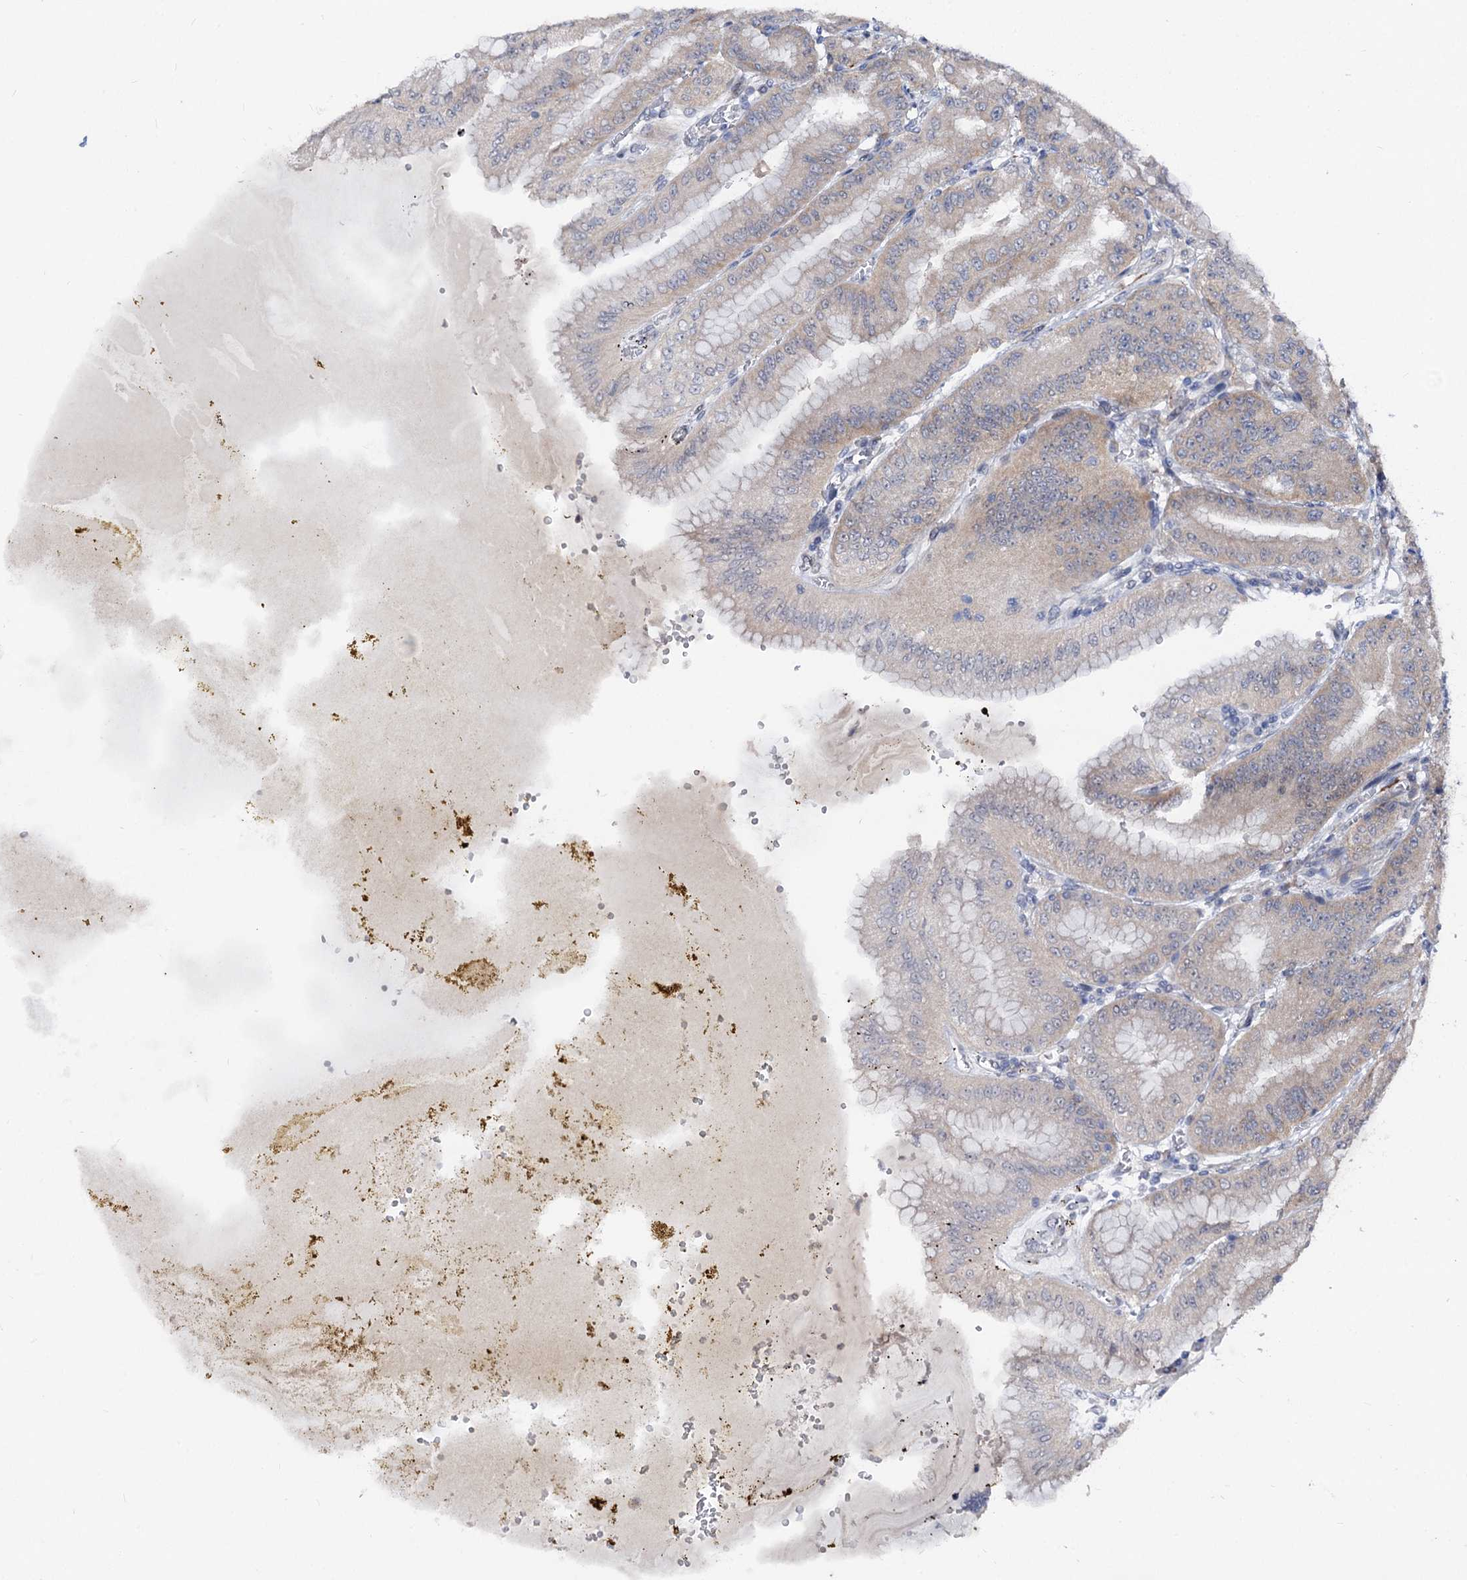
{"staining": {"intensity": "weak", "quantity": "25%-75%", "location": "cytoplasmic/membranous,nuclear"}, "tissue": "stomach", "cell_type": "Glandular cells", "image_type": "normal", "snomed": [{"axis": "morphology", "description": "Normal tissue, NOS"}, {"axis": "topography", "description": "Stomach, upper"}, {"axis": "topography", "description": "Stomach, lower"}], "caption": "Immunohistochemistry (IHC) image of normal stomach: stomach stained using immunohistochemistry reveals low levels of weak protein expression localized specifically in the cytoplasmic/membranous,nuclear of glandular cells, appearing as a cytoplasmic/membranous,nuclear brown color.", "gene": "CAPRIN2", "patient": {"sex": "male", "age": 71}}